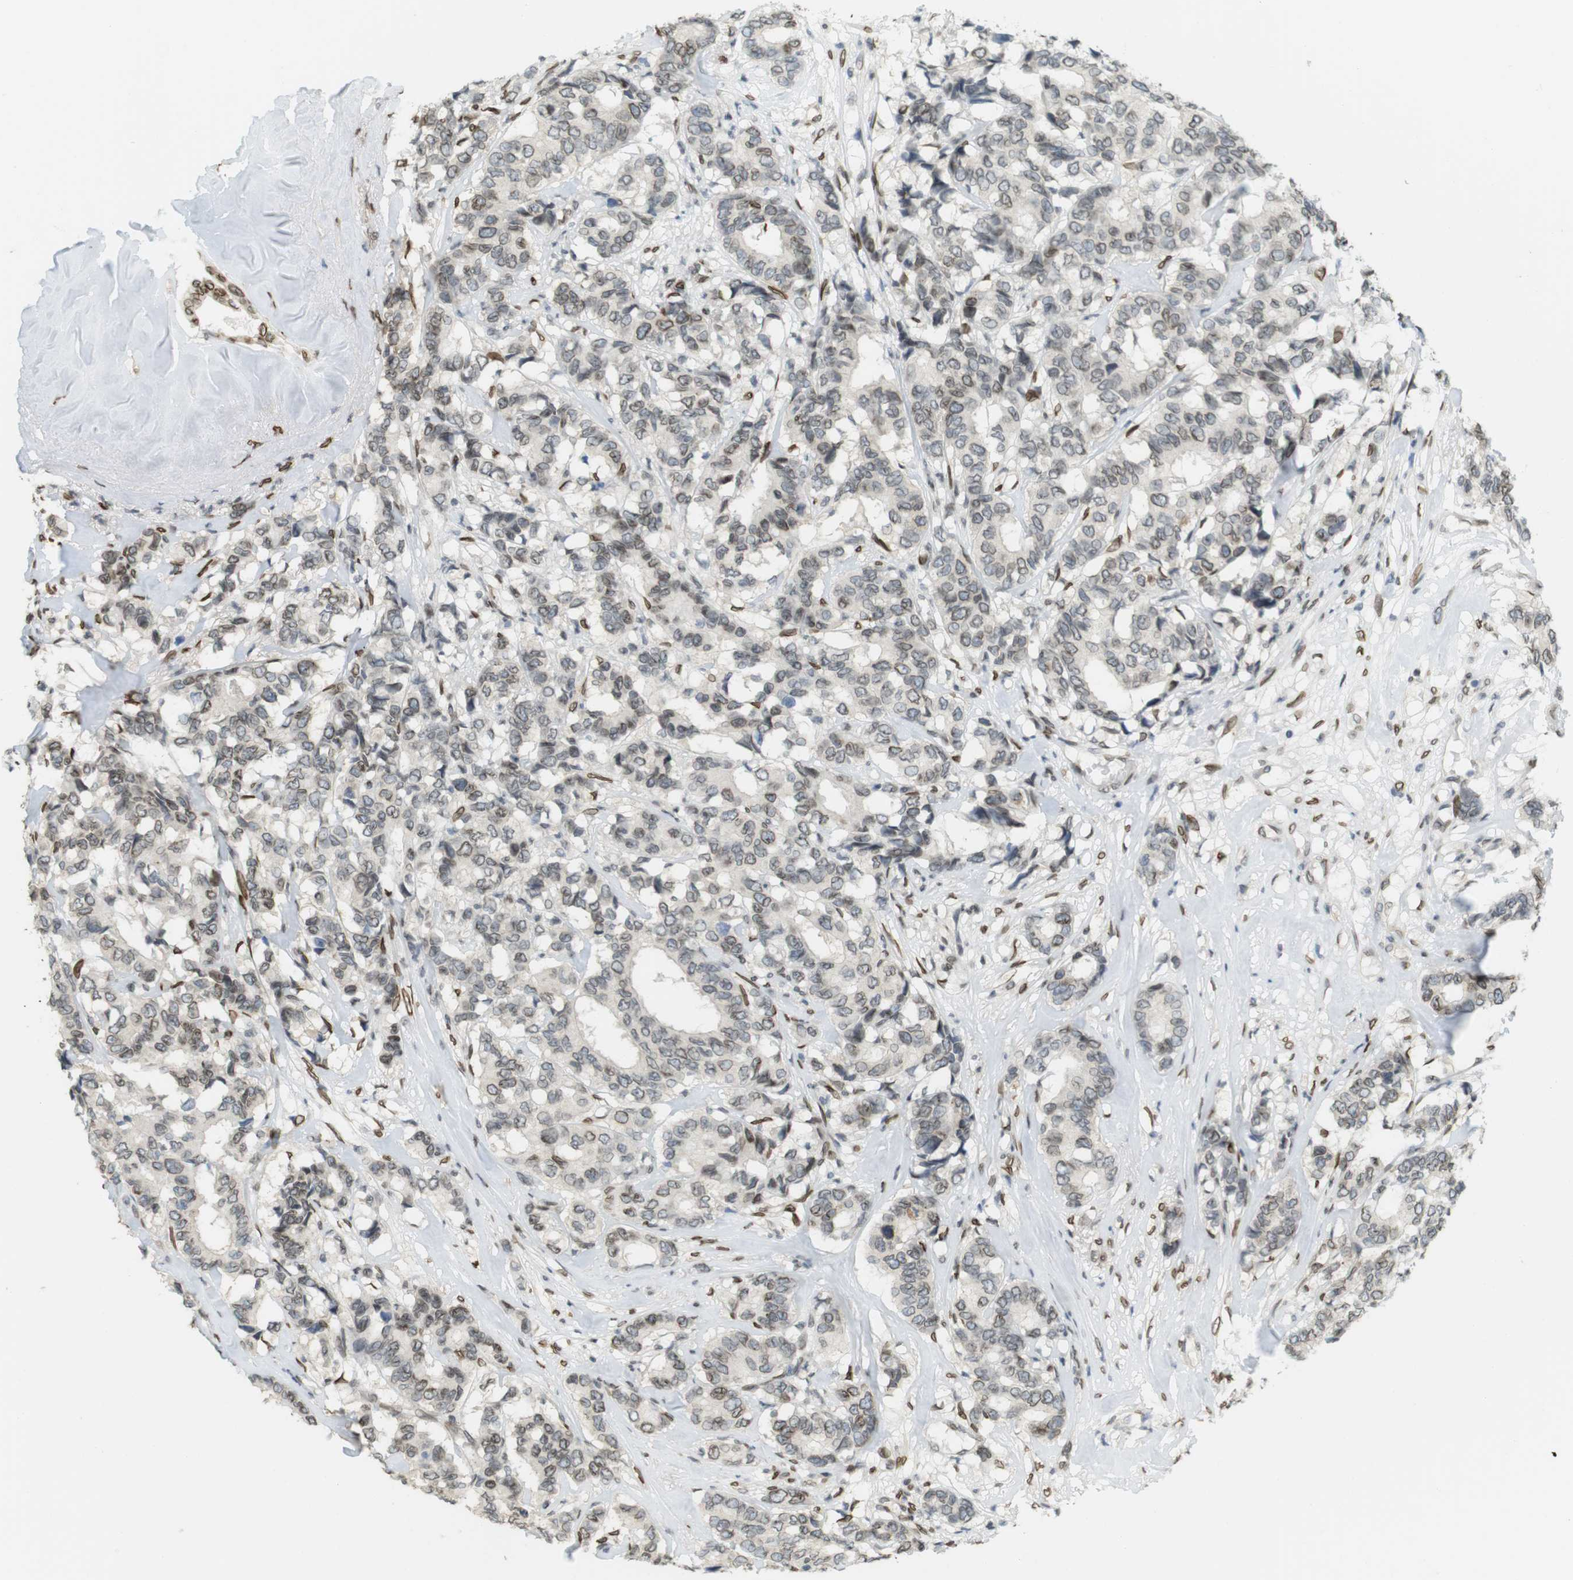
{"staining": {"intensity": "weak", "quantity": ">75%", "location": "cytoplasmic/membranous,nuclear"}, "tissue": "breast cancer", "cell_type": "Tumor cells", "image_type": "cancer", "snomed": [{"axis": "morphology", "description": "Duct carcinoma"}, {"axis": "topography", "description": "Breast"}], "caption": "A brown stain highlights weak cytoplasmic/membranous and nuclear staining of a protein in human infiltrating ductal carcinoma (breast) tumor cells.", "gene": "ARL6IP6", "patient": {"sex": "female", "age": 87}}